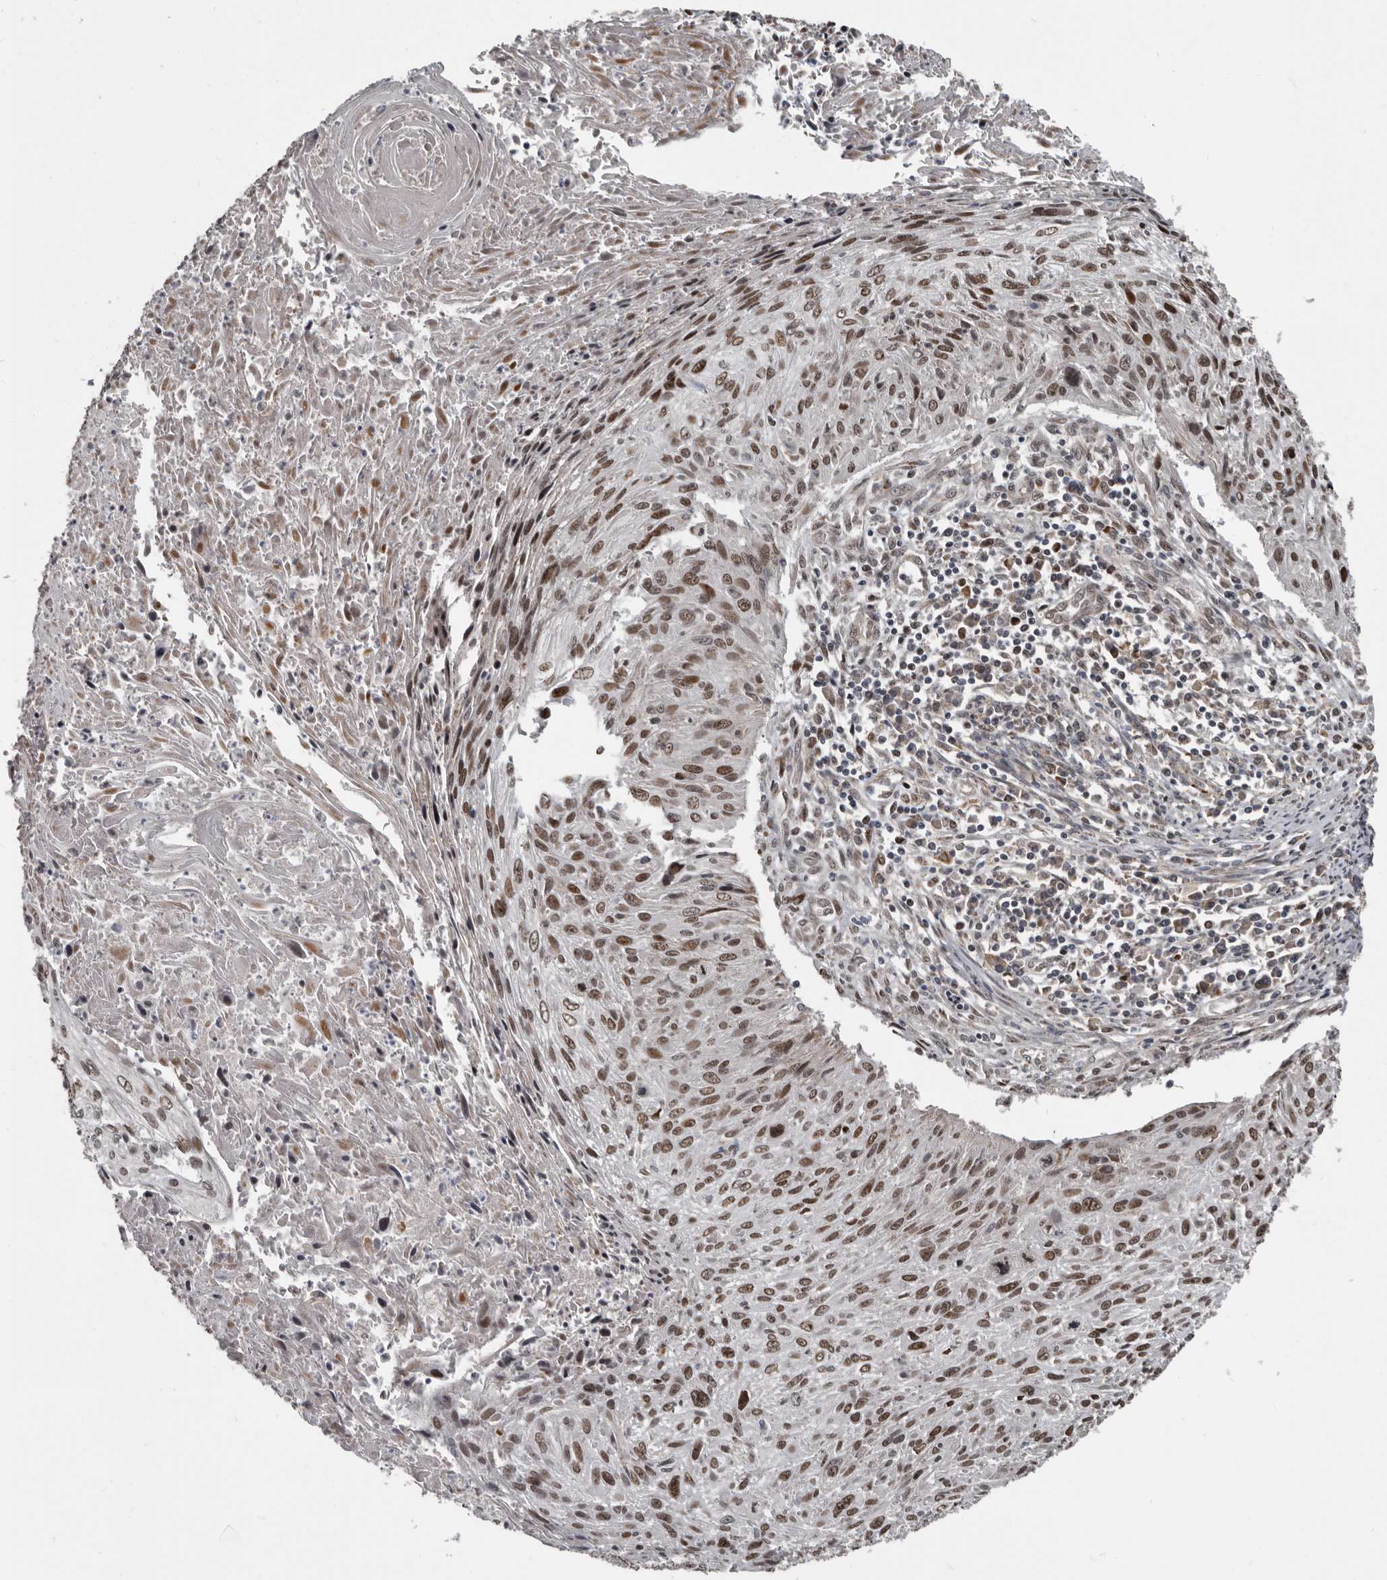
{"staining": {"intensity": "moderate", "quantity": ">75%", "location": "nuclear"}, "tissue": "cervical cancer", "cell_type": "Tumor cells", "image_type": "cancer", "snomed": [{"axis": "morphology", "description": "Squamous cell carcinoma, NOS"}, {"axis": "topography", "description": "Cervix"}], "caption": "This photomicrograph reveals immunohistochemistry staining of human cervical cancer (squamous cell carcinoma), with medium moderate nuclear positivity in approximately >75% of tumor cells.", "gene": "CHD1L", "patient": {"sex": "female", "age": 51}}